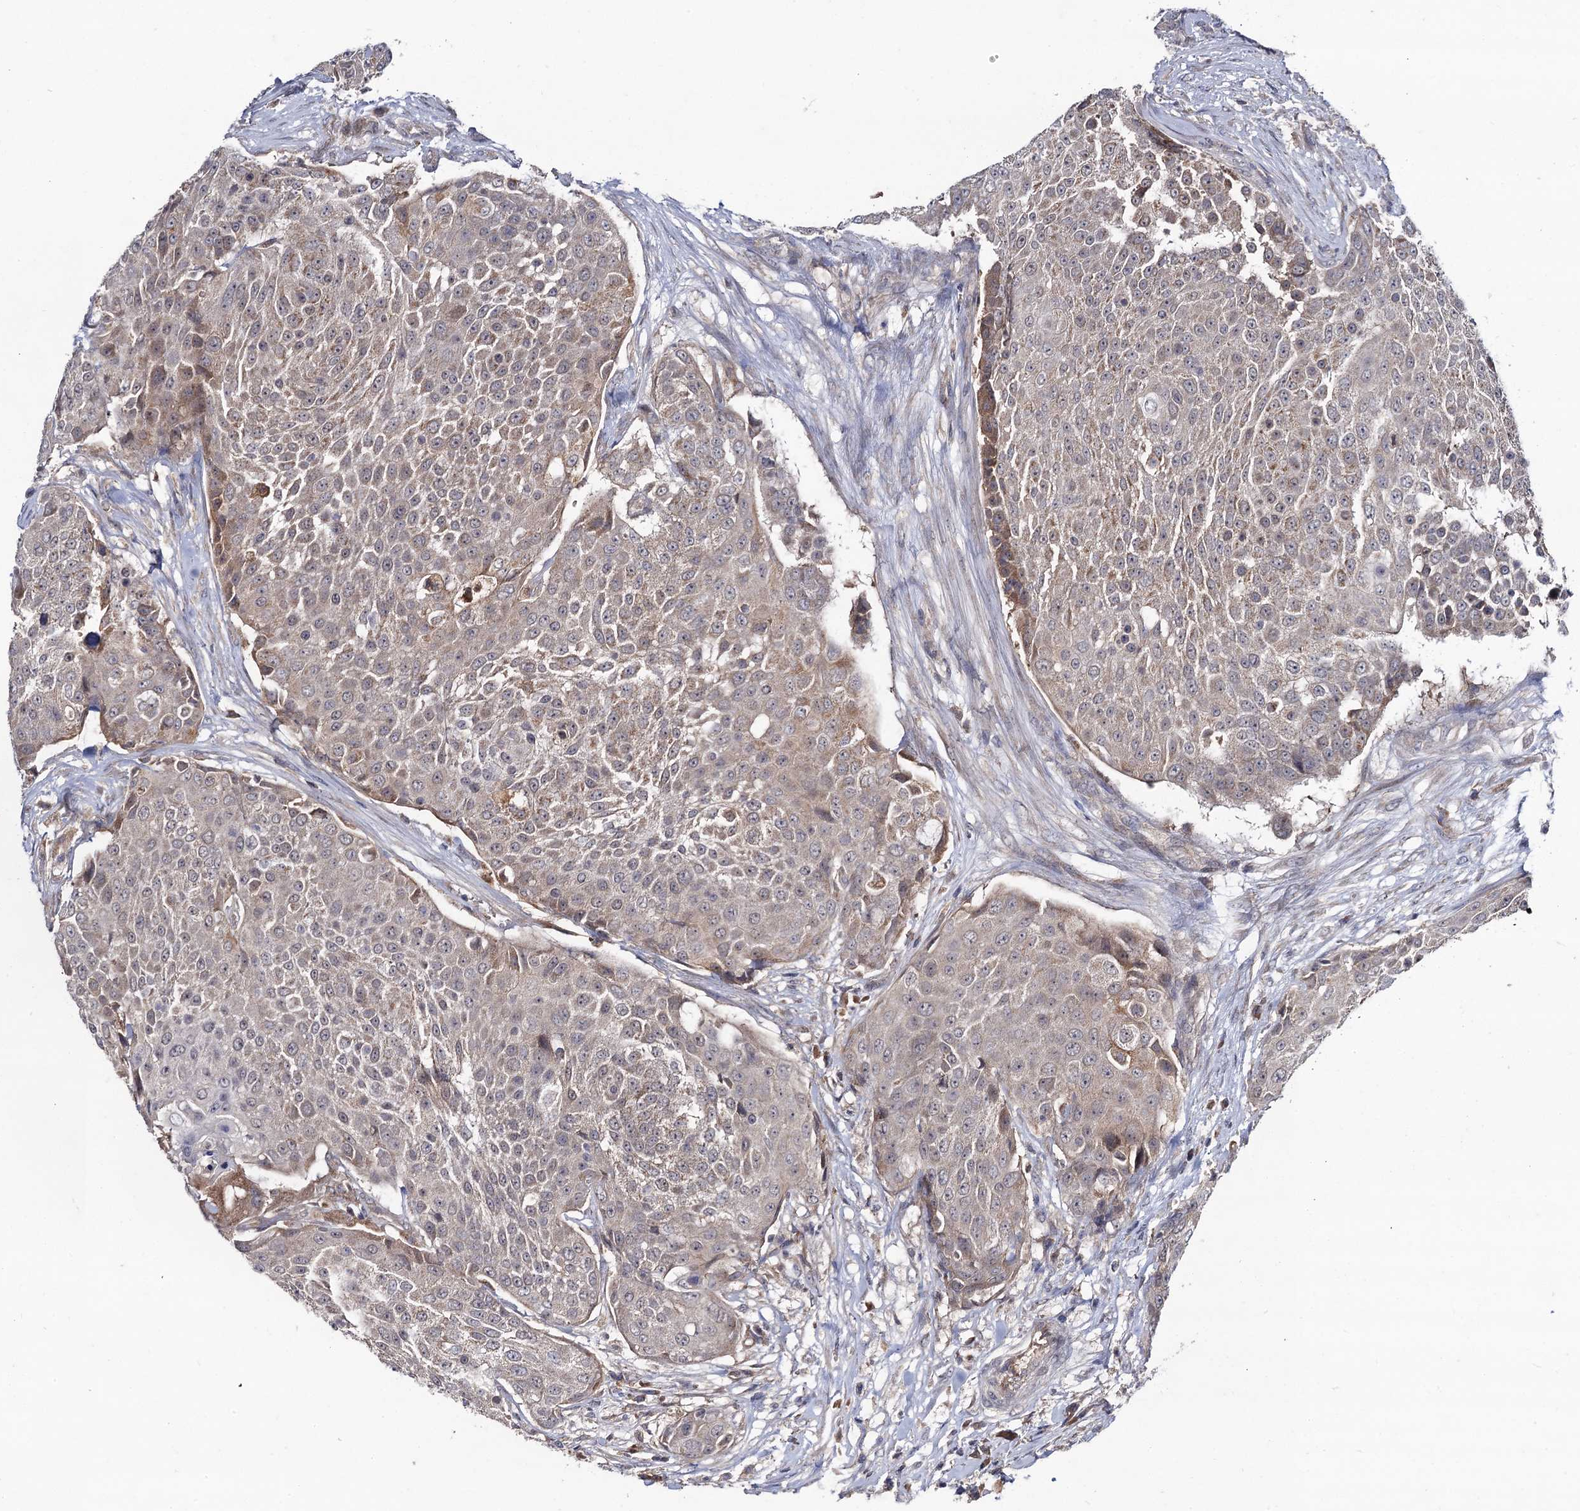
{"staining": {"intensity": "moderate", "quantity": "<25%", "location": "cytoplasmic/membranous"}, "tissue": "urothelial cancer", "cell_type": "Tumor cells", "image_type": "cancer", "snomed": [{"axis": "morphology", "description": "Urothelial carcinoma, High grade"}, {"axis": "topography", "description": "Urinary bladder"}], "caption": "Immunohistochemical staining of human urothelial cancer exhibits low levels of moderate cytoplasmic/membranous positivity in about <25% of tumor cells.", "gene": "VPS37D", "patient": {"sex": "female", "age": 63}}